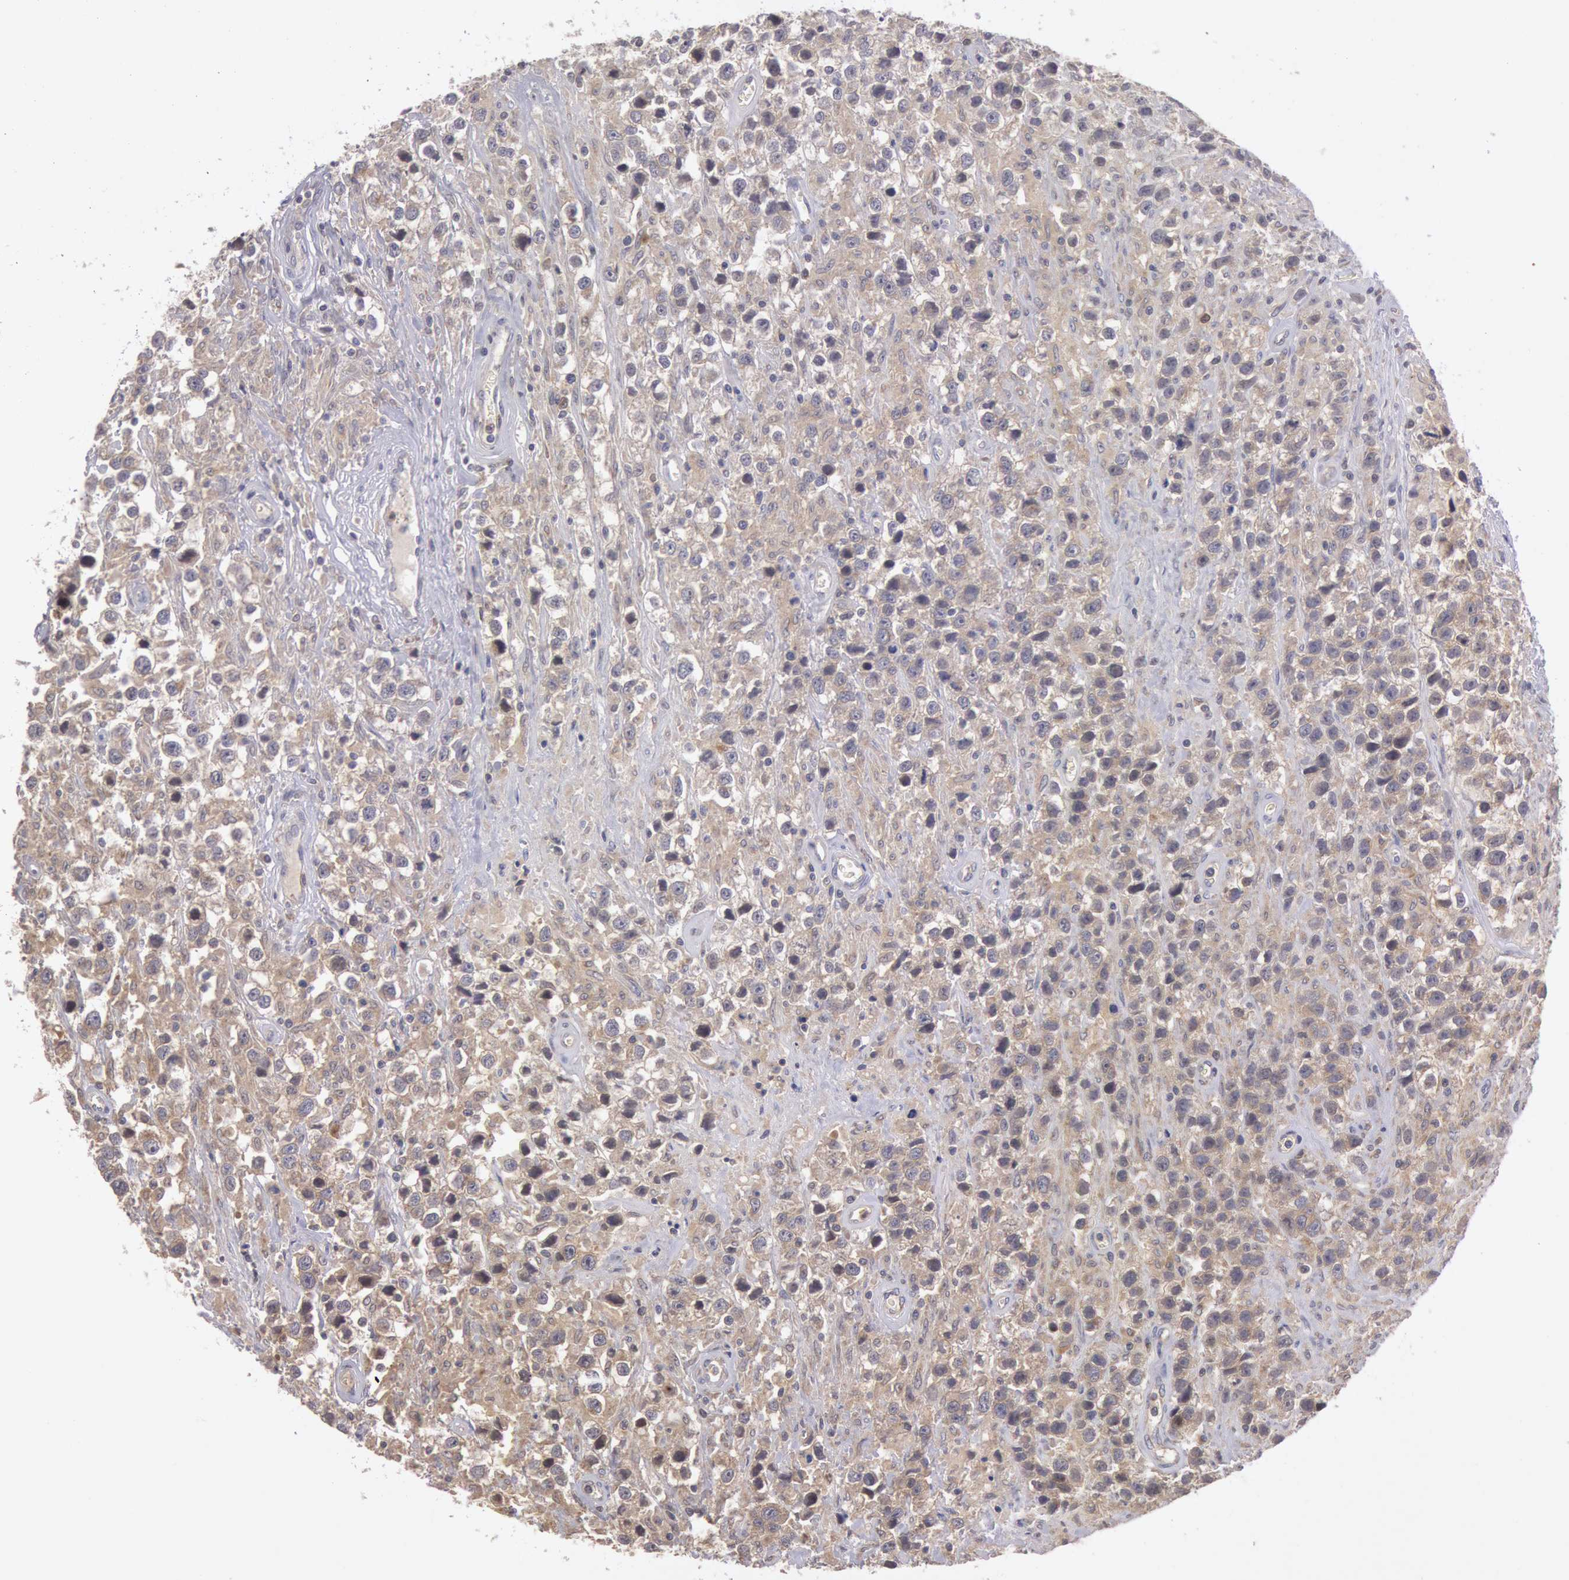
{"staining": {"intensity": "weak", "quantity": ">75%", "location": "cytoplasmic/membranous"}, "tissue": "testis cancer", "cell_type": "Tumor cells", "image_type": "cancer", "snomed": [{"axis": "morphology", "description": "Seminoma, NOS"}, {"axis": "topography", "description": "Testis"}], "caption": "Testis cancer stained with IHC demonstrates weak cytoplasmic/membranous expression in about >75% of tumor cells.", "gene": "PLA2G6", "patient": {"sex": "male", "age": 43}}